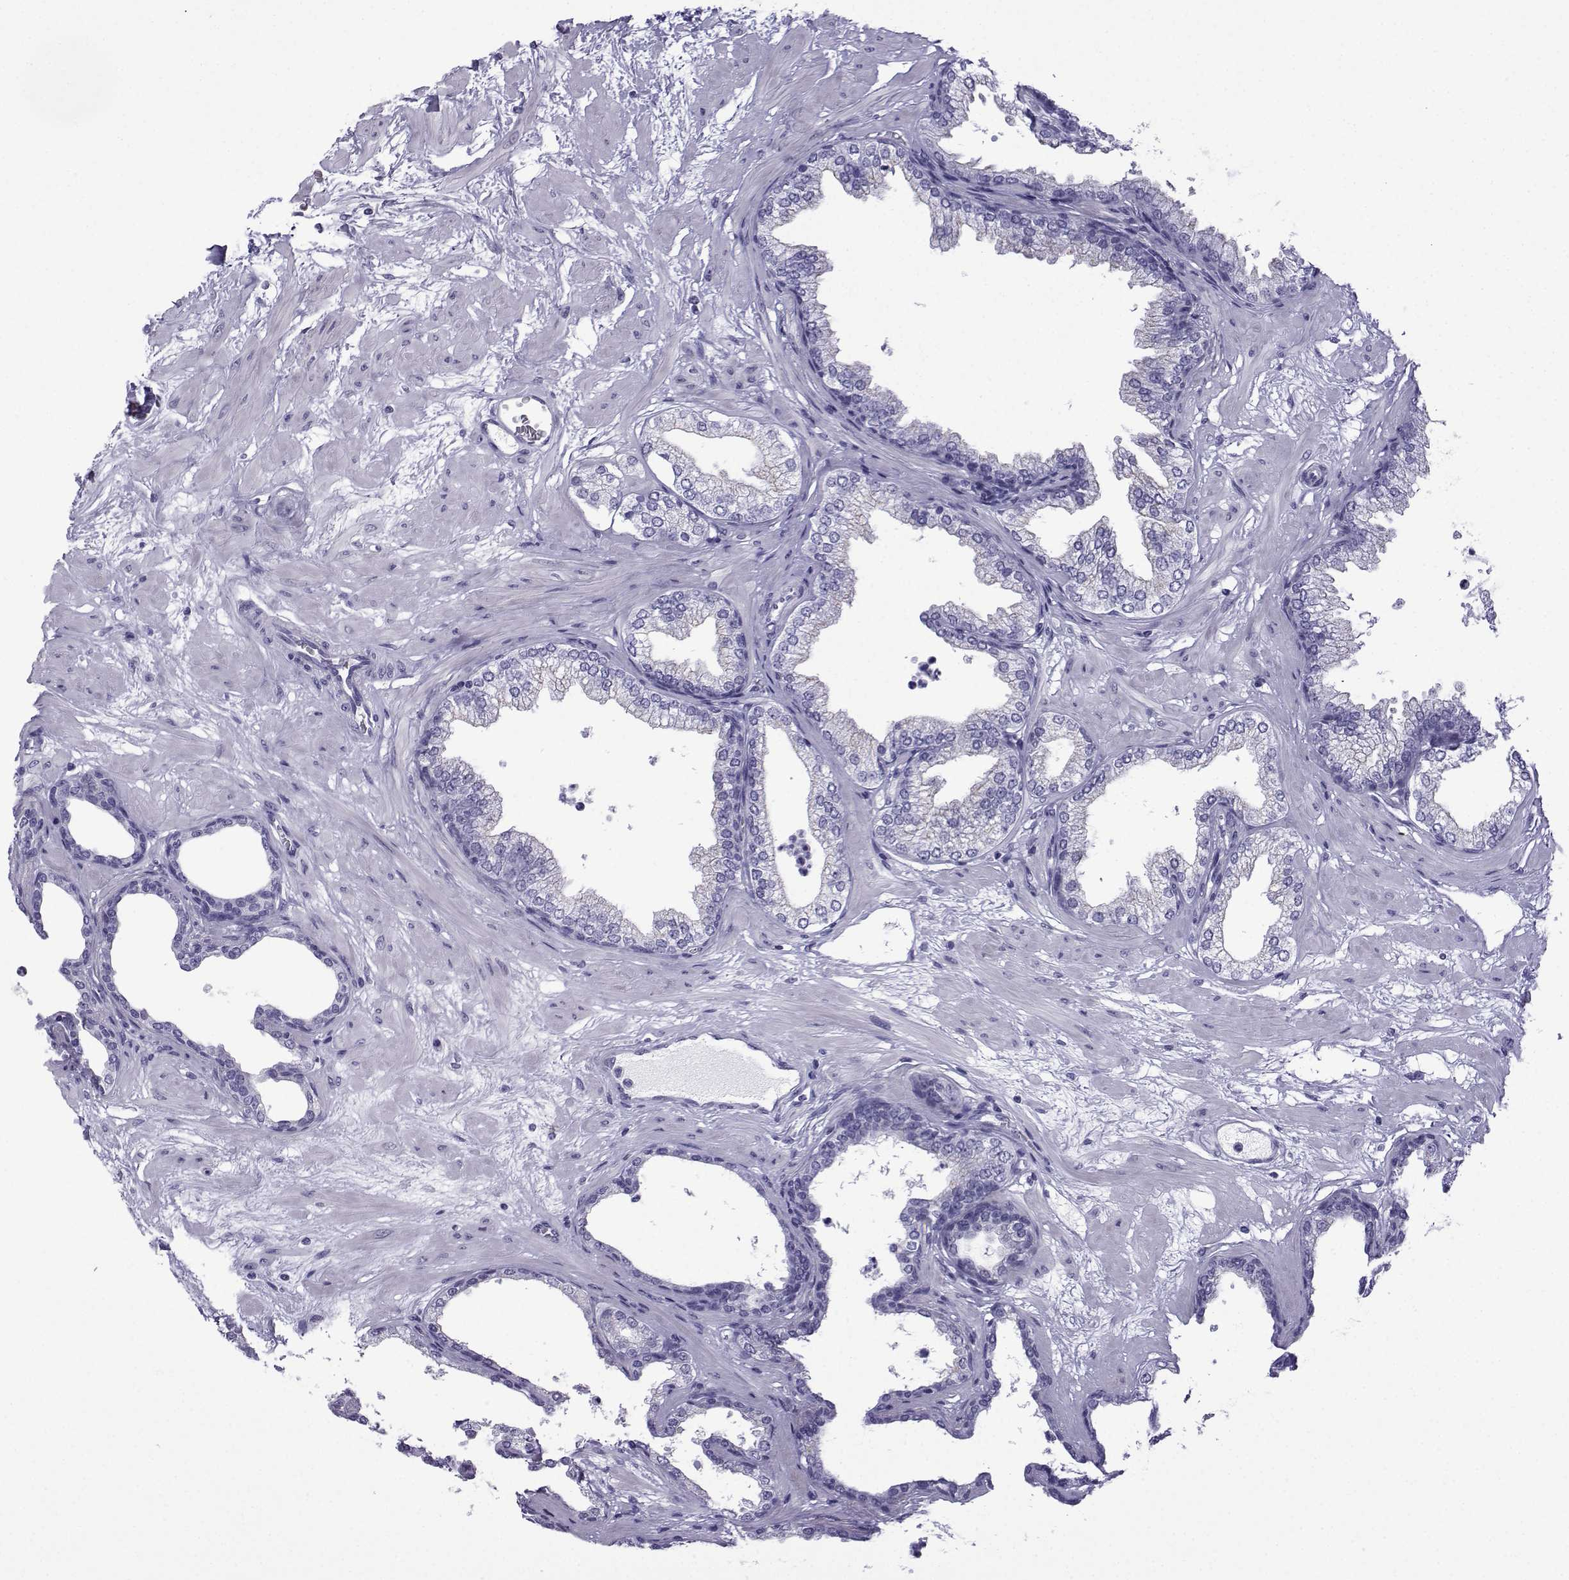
{"staining": {"intensity": "negative", "quantity": "none", "location": "none"}, "tissue": "prostate", "cell_type": "Glandular cells", "image_type": "normal", "snomed": [{"axis": "morphology", "description": "Normal tissue, NOS"}, {"axis": "topography", "description": "Prostate"}], "caption": "Prostate was stained to show a protein in brown. There is no significant staining in glandular cells. Brightfield microscopy of IHC stained with DAB (brown) and hematoxylin (blue), captured at high magnification.", "gene": "ACRBP", "patient": {"sex": "male", "age": 37}}